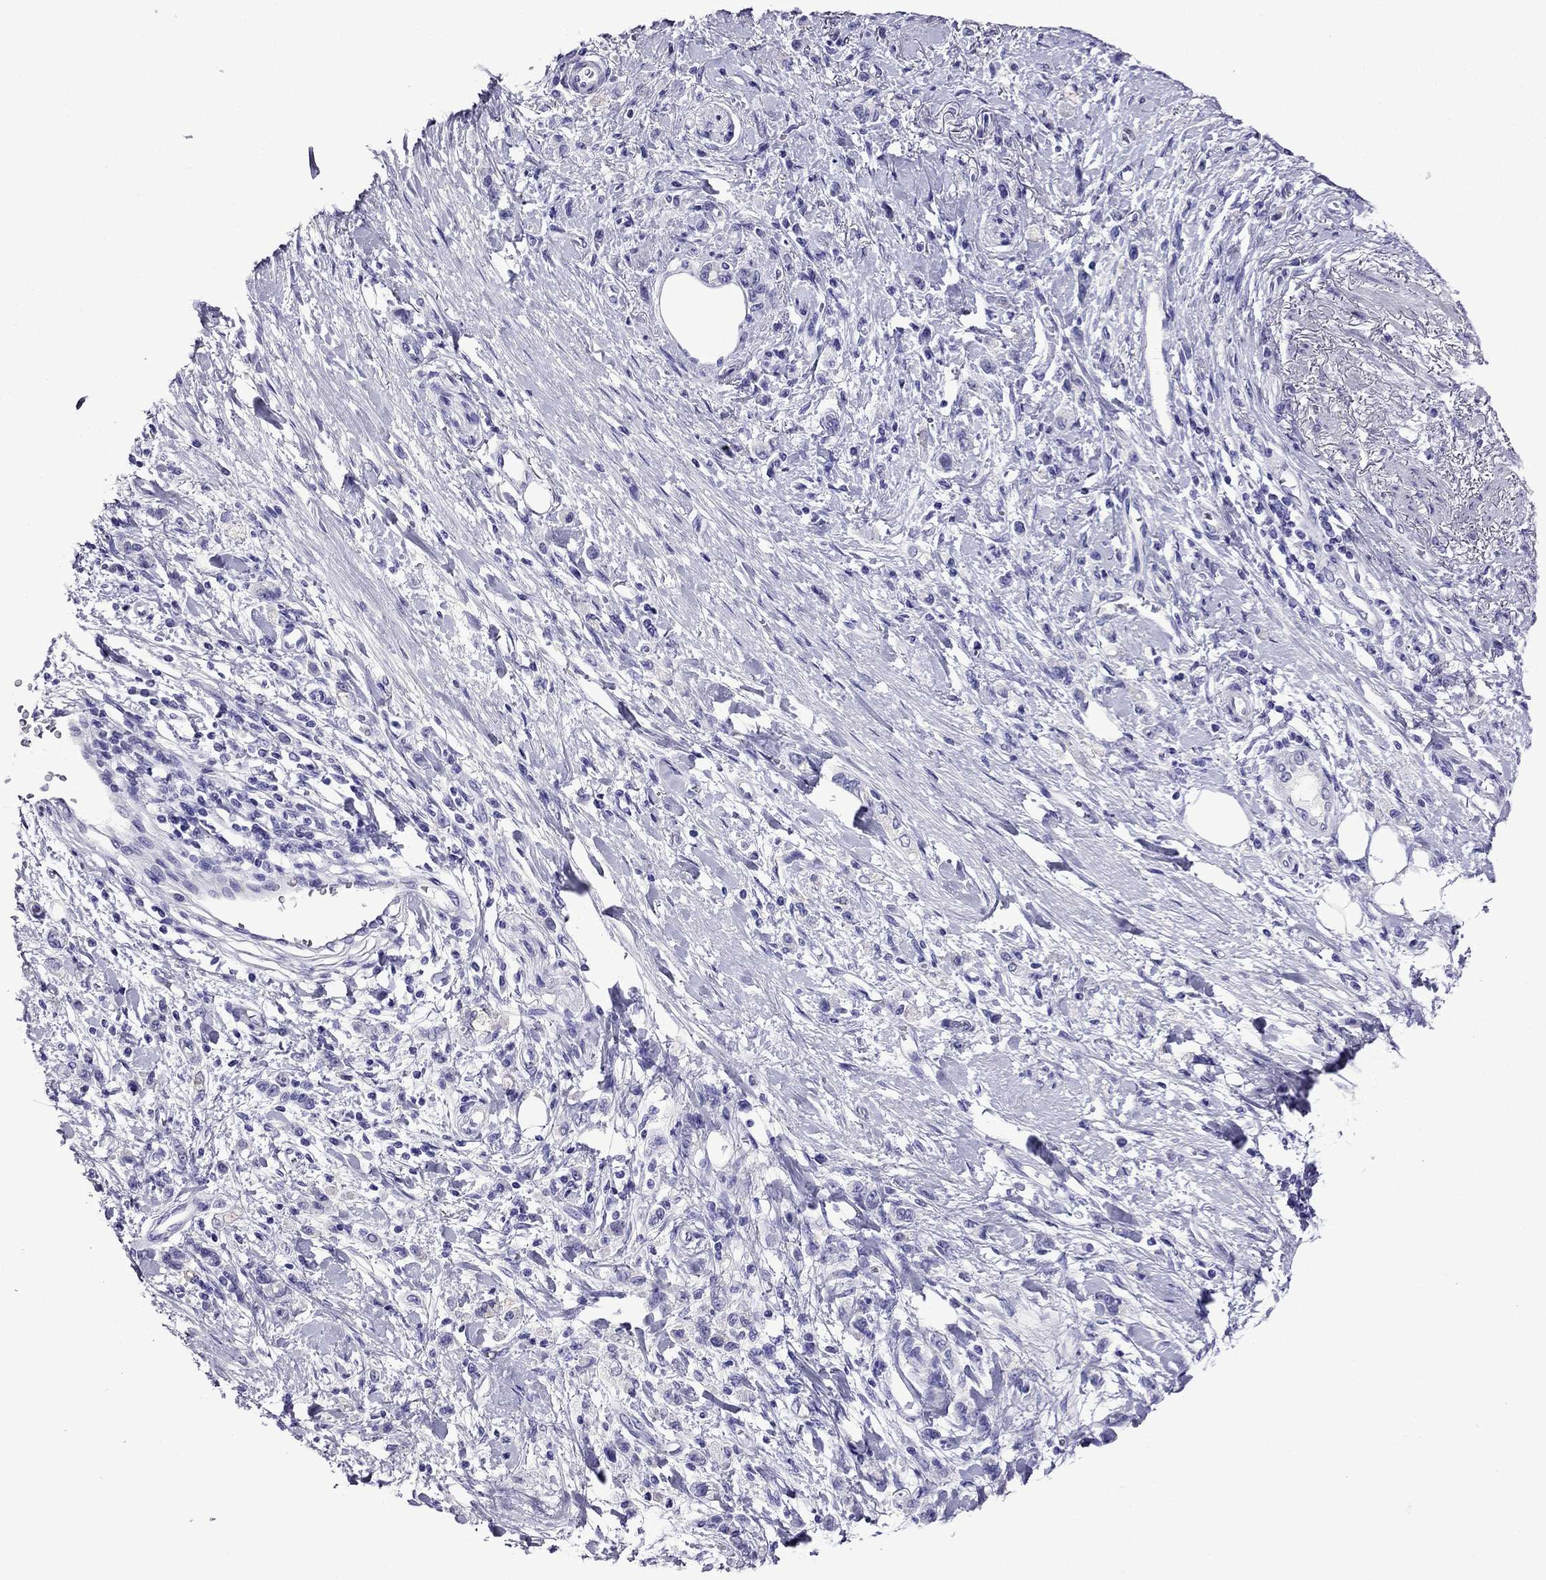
{"staining": {"intensity": "negative", "quantity": "none", "location": "none"}, "tissue": "stomach cancer", "cell_type": "Tumor cells", "image_type": "cancer", "snomed": [{"axis": "morphology", "description": "Adenocarcinoma, NOS"}, {"axis": "topography", "description": "Stomach"}], "caption": "This micrograph is of adenocarcinoma (stomach) stained with IHC to label a protein in brown with the nuclei are counter-stained blue. There is no expression in tumor cells. (Immunohistochemistry (ihc), brightfield microscopy, high magnification).", "gene": "CRYBA1", "patient": {"sex": "male", "age": 77}}